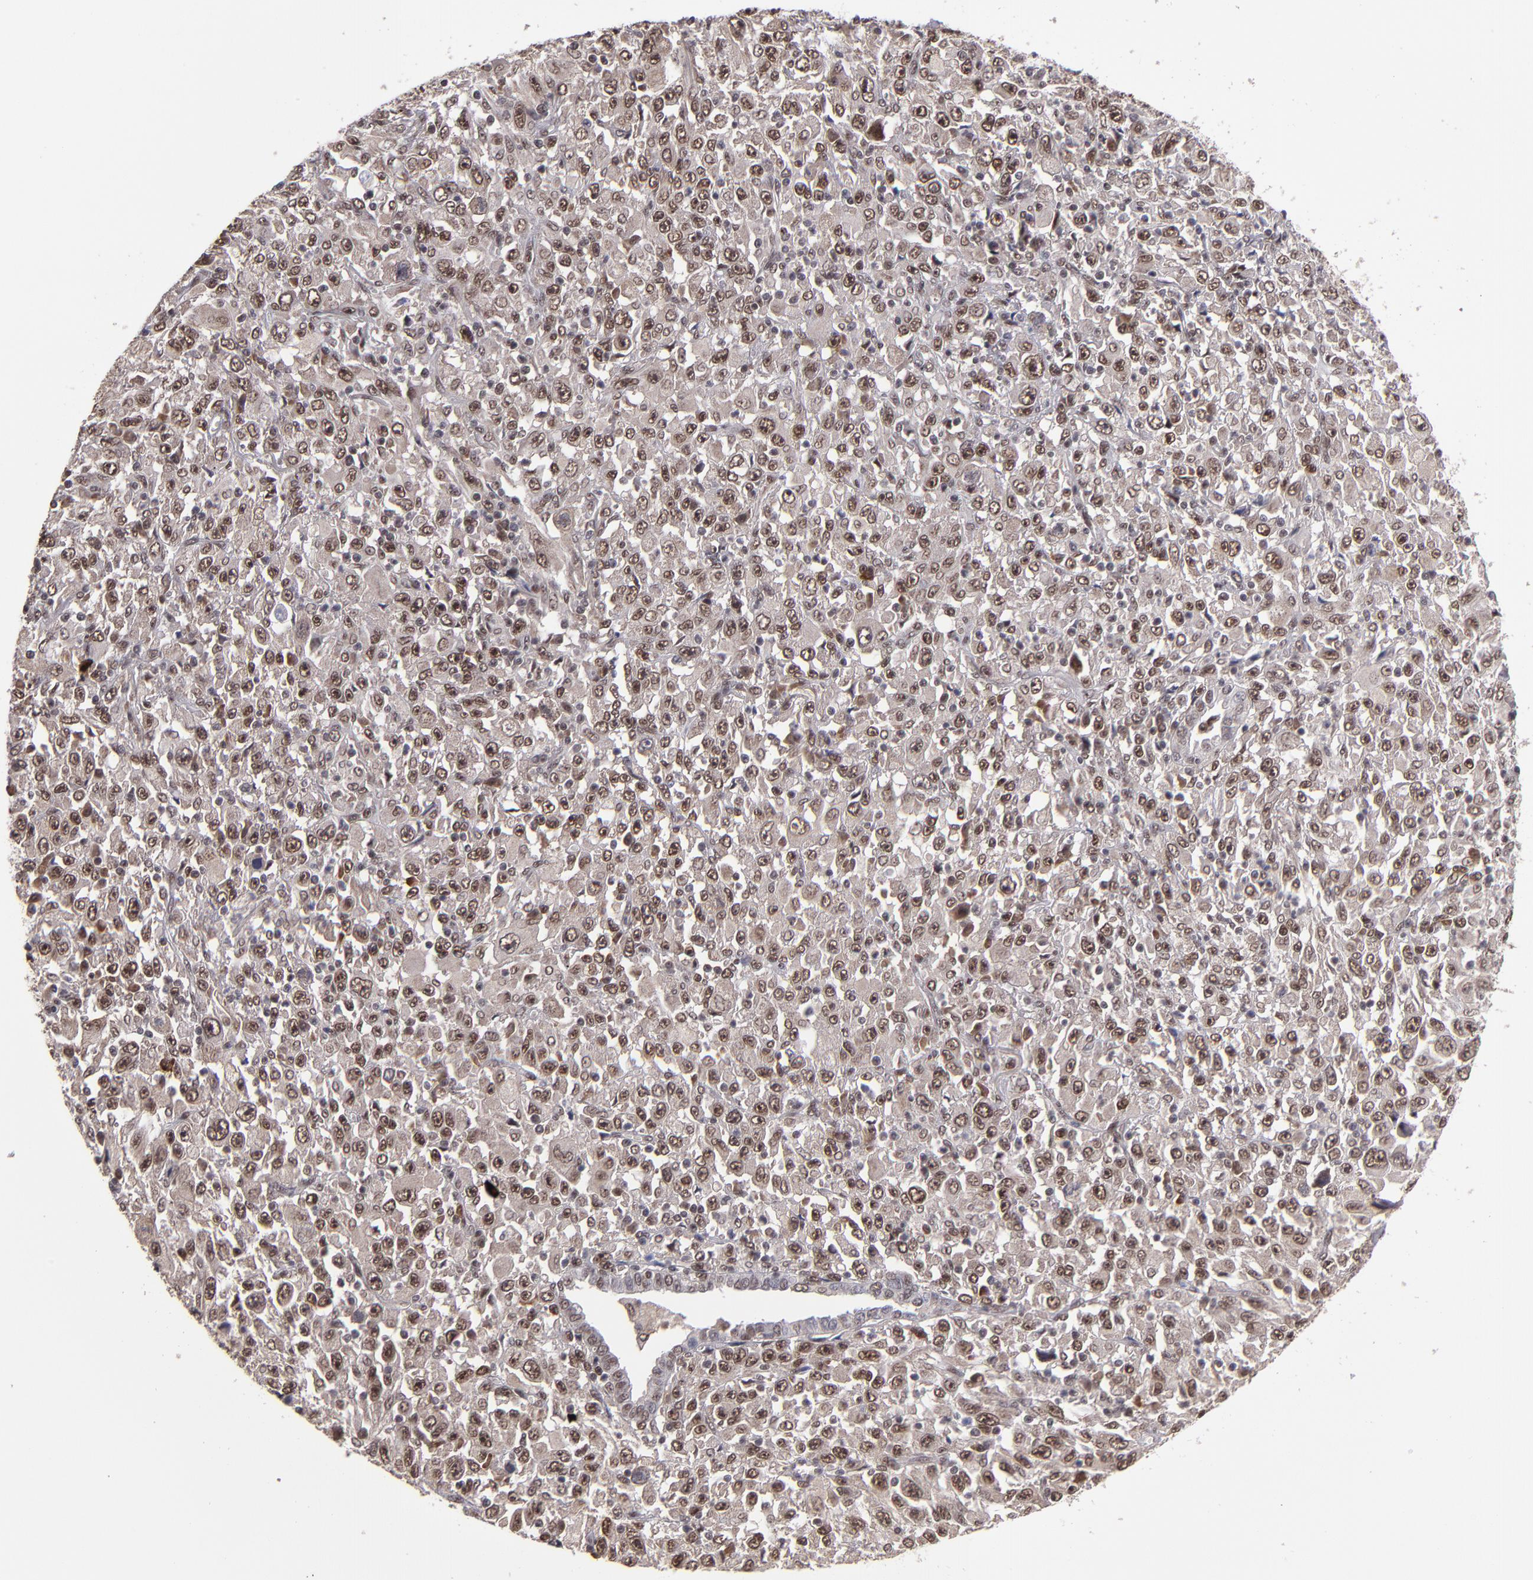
{"staining": {"intensity": "strong", "quantity": ">75%", "location": "nuclear"}, "tissue": "melanoma", "cell_type": "Tumor cells", "image_type": "cancer", "snomed": [{"axis": "morphology", "description": "Malignant melanoma, Metastatic site"}, {"axis": "topography", "description": "Skin"}], "caption": "Immunohistochemical staining of melanoma exhibits high levels of strong nuclear staining in approximately >75% of tumor cells.", "gene": "EP300", "patient": {"sex": "female", "age": 56}}